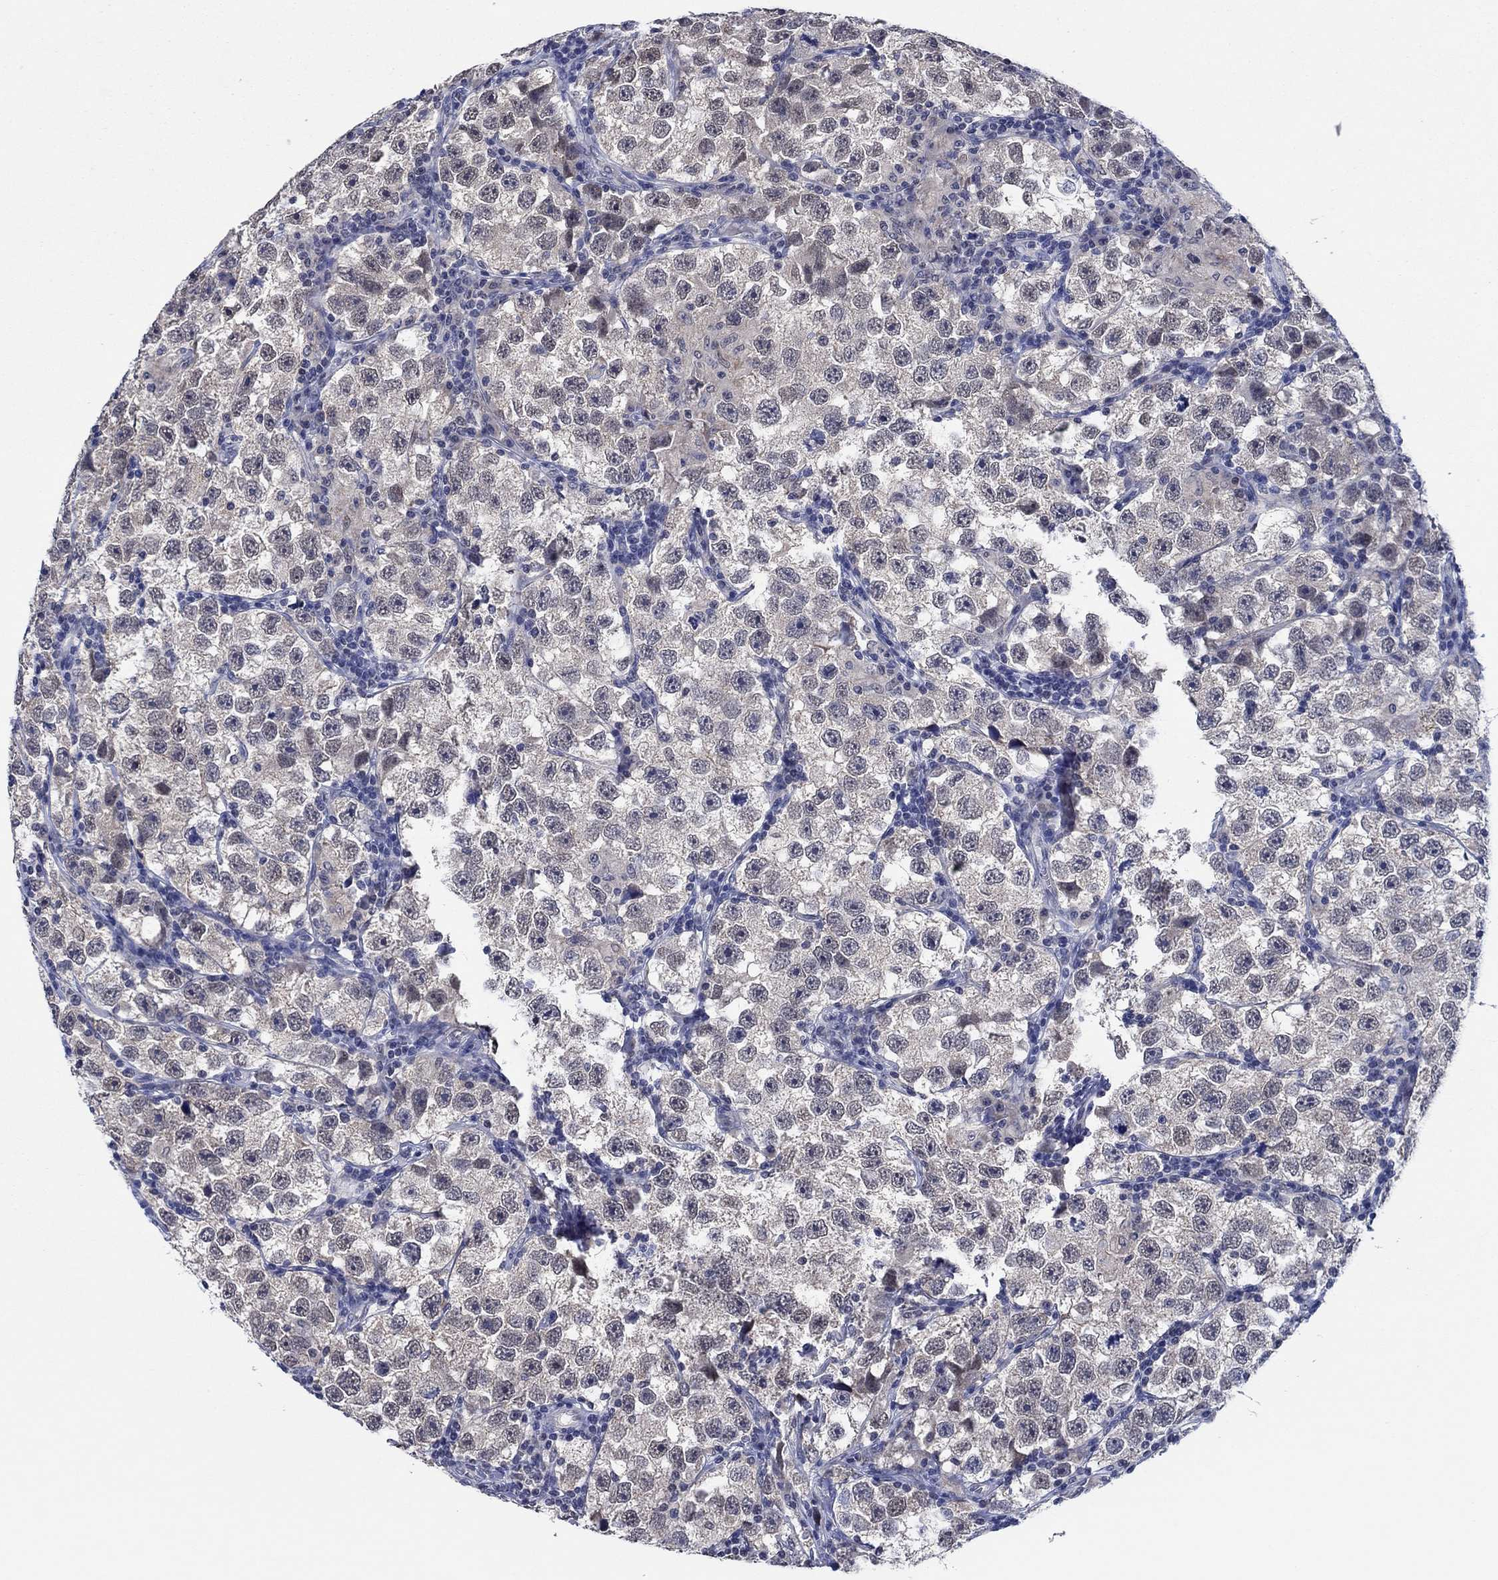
{"staining": {"intensity": "negative", "quantity": "none", "location": "none"}, "tissue": "testis cancer", "cell_type": "Tumor cells", "image_type": "cancer", "snomed": [{"axis": "morphology", "description": "Seminoma, NOS"}, {"axis": "topography", "description": "Testis"}], "caption": "IHC image of human testis cancer (seminoma) stained for a protein (brown), which exhibits no expression in tumor cells.", "gene": "PRRT3", "patient": {"sex": "male", "age": 26}}